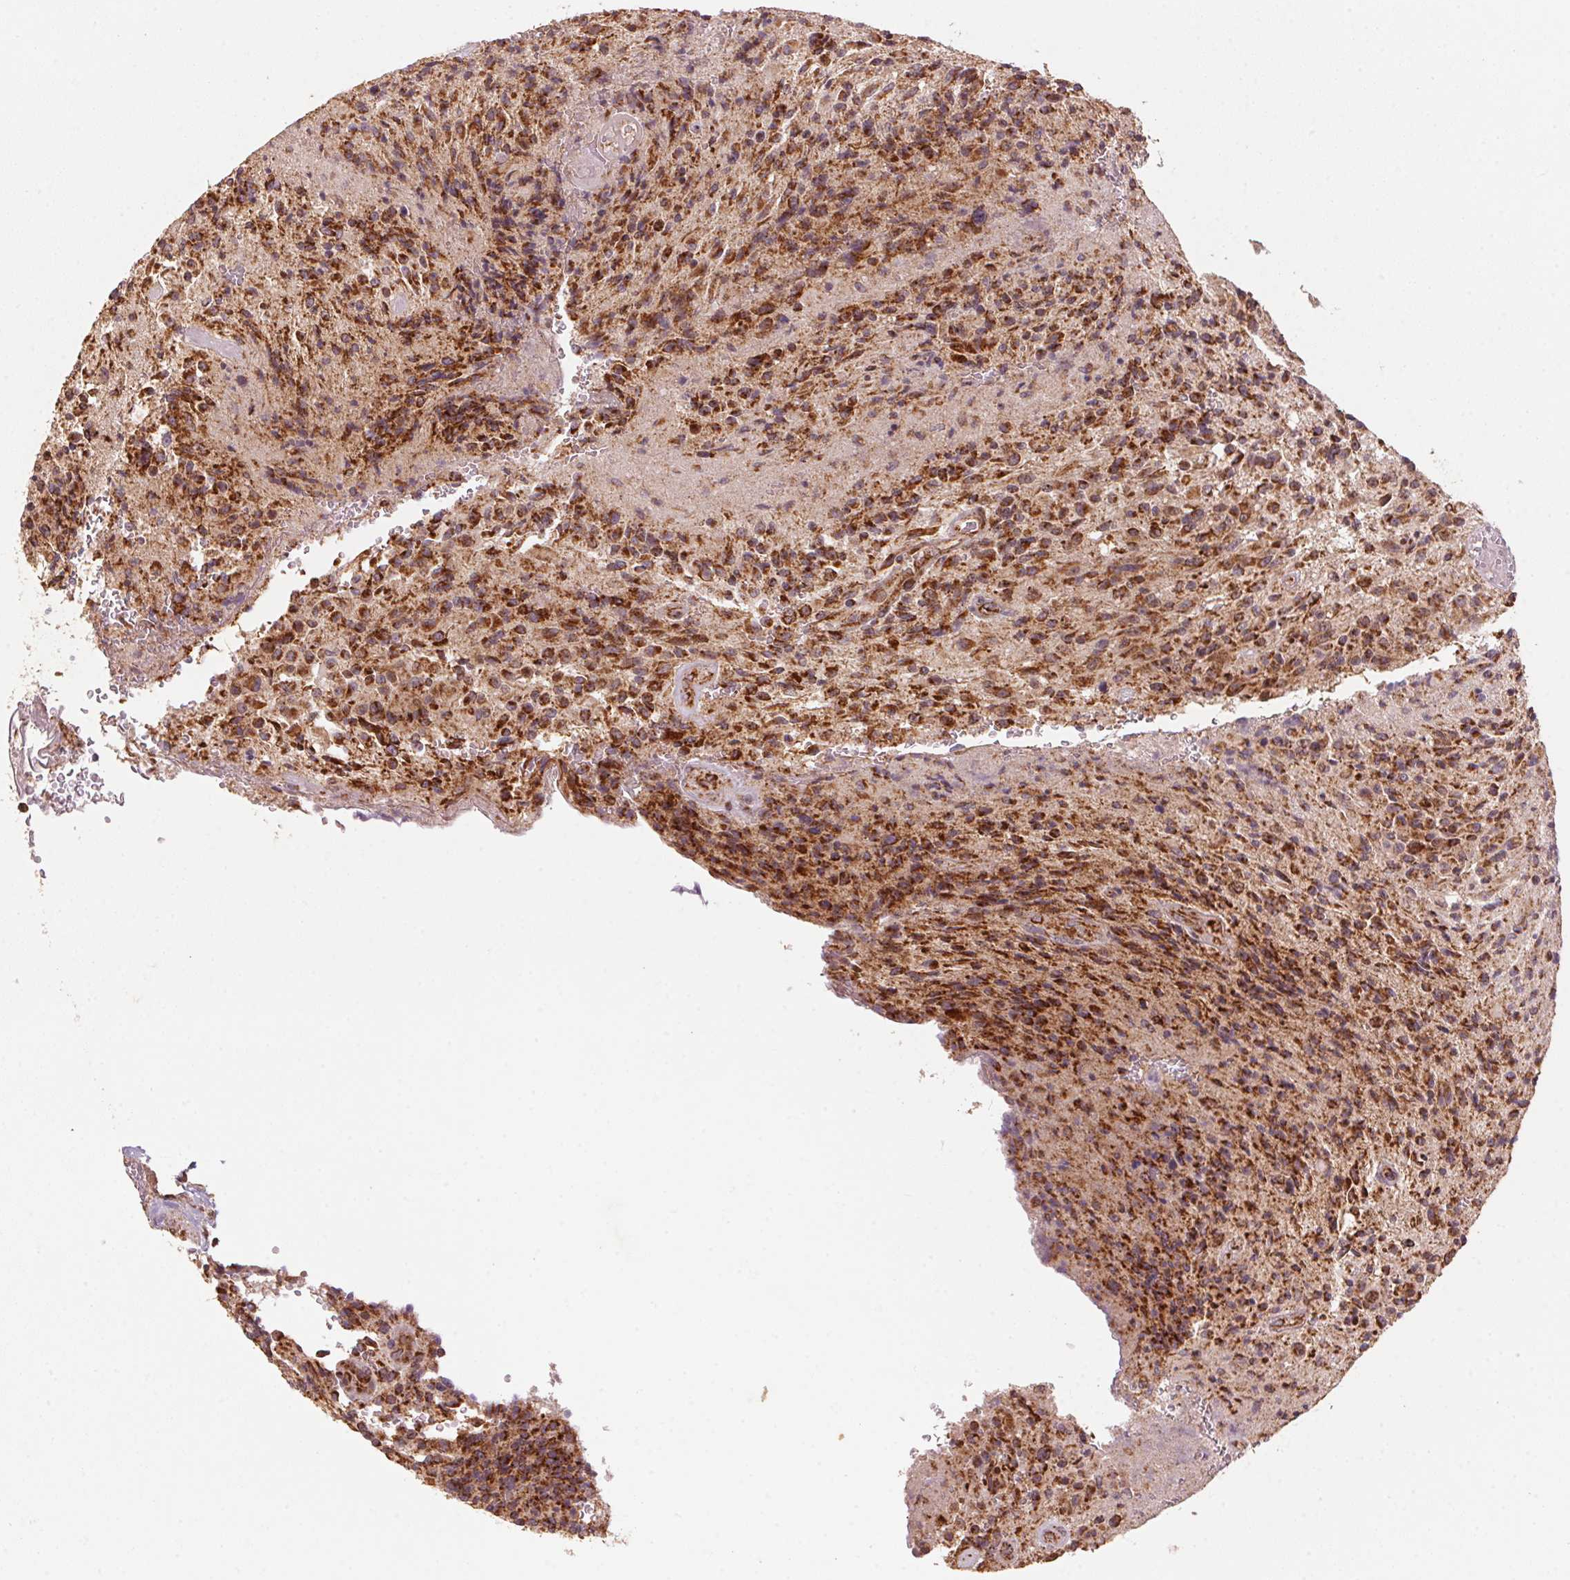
{"staining": {"intensity": "strong", "quantity": ">75%", "location": "cytoplasmic/membranous"}, "tissue": "glioma", "cell_type": "Tumor cells", "image_type": "cancer", "snomed": [{"axis": "morphology", "description": "Normal tissue, NOS"}, {"axis": "morphology", "description": "Glioma, malignant, High grade"}, {"axis": "topography", "description": "Cerebral cortex"}], "caption": "Immunohistochemistry (DAB (3,3'-diaminobenzidine)) staining of glioma shows strong cytoplasmic/membranous protein staining in about >75% of tumor cells.", "gene": "TOMM70", "patient": {"sex": "male", "age": 56}}